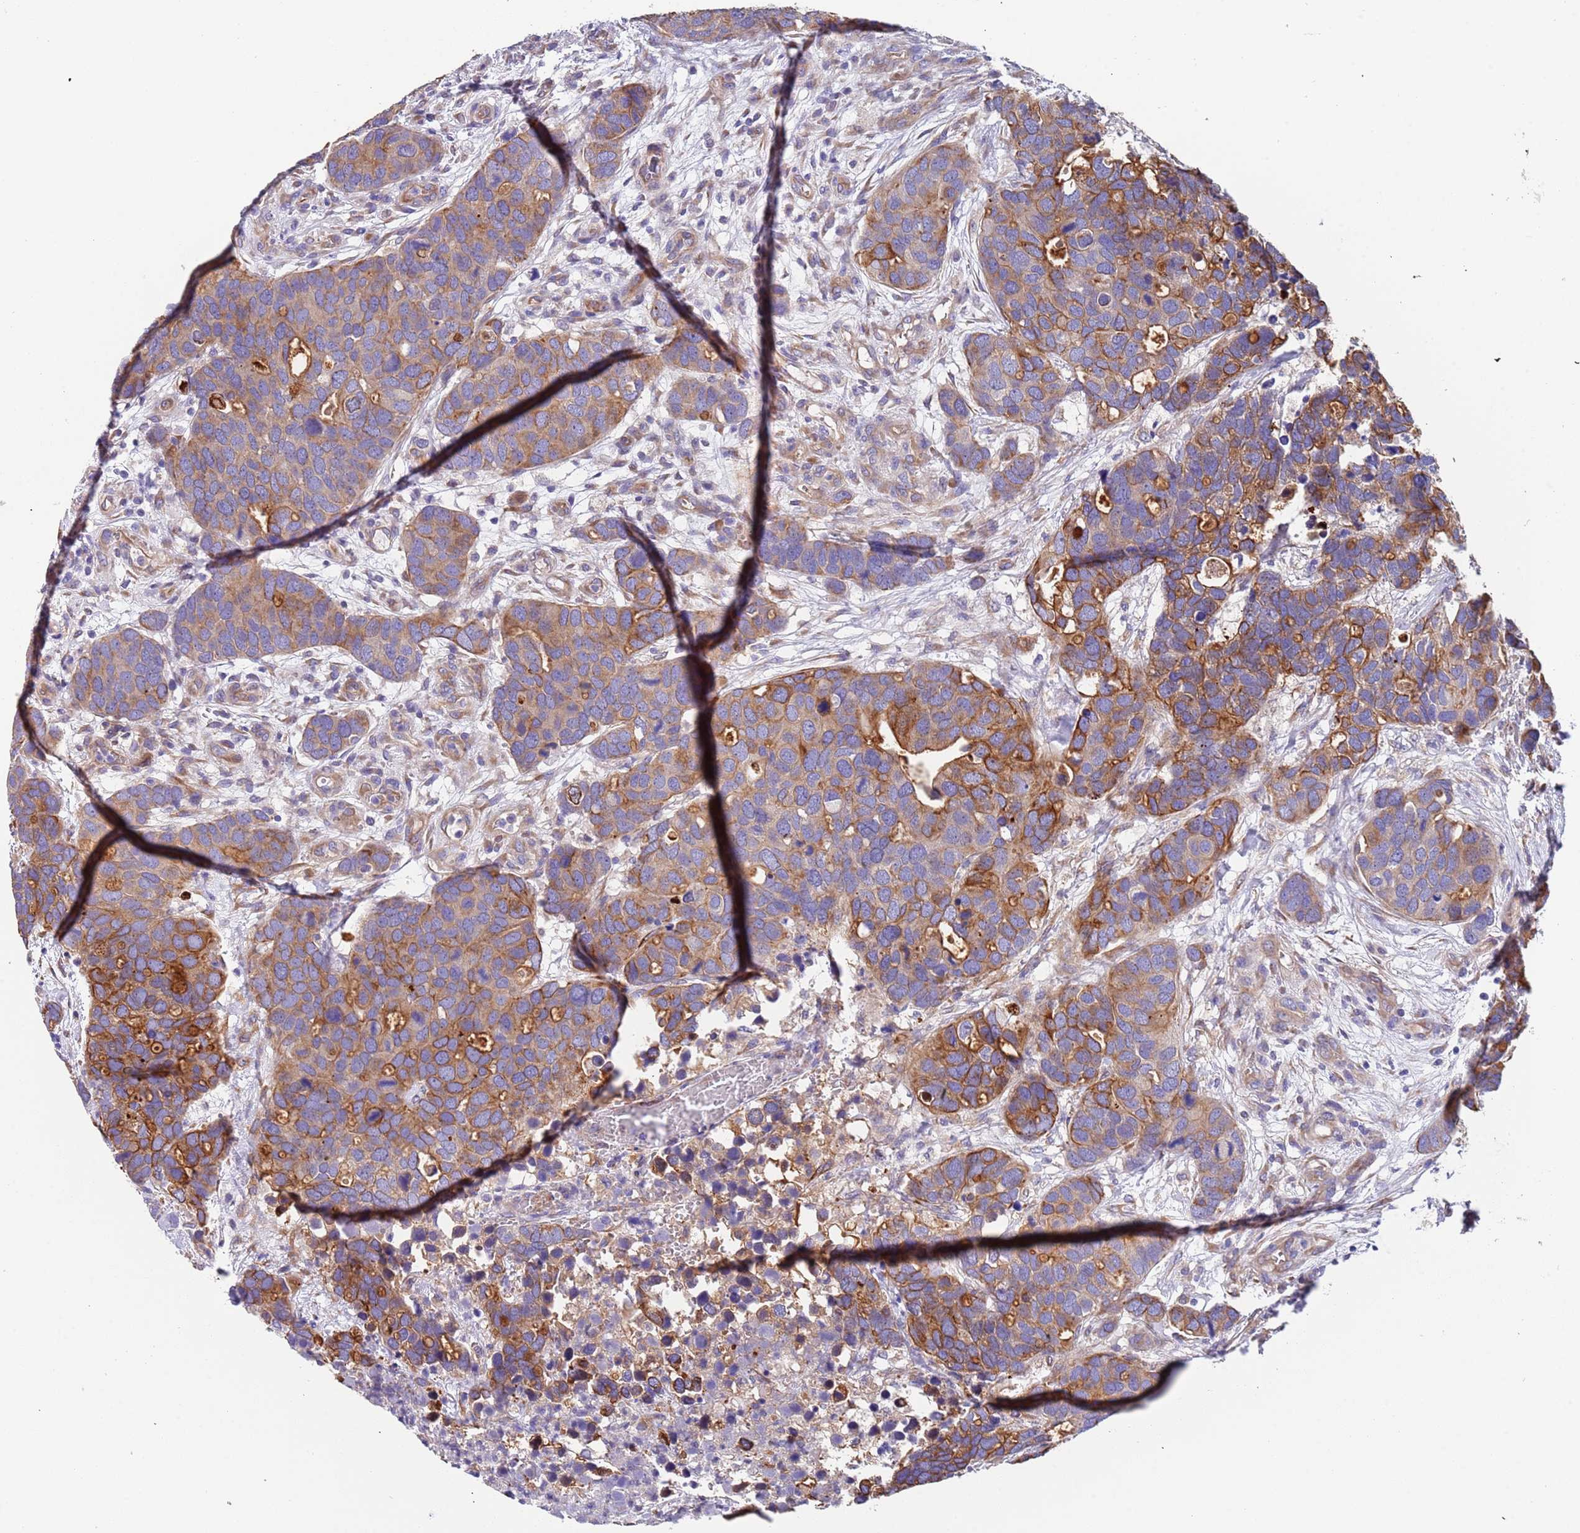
{"staining": {"intensity": "moderate", "quantity": ">75%", "location": "cytoplasmic/membranous"}, "tissue": "breast cancer", "cell_type": "Tumor cells", "image_type": "cancer", "snomed": [{"axis": "morphology", "description": "Duct carcinoma"}, {"axis": "topography", "description": "Breast"}], "caption": "Immunohistochemistry (DAB) staining of infiltrating ductal carcinoma (breast) shows moderate cytoplasmic/membranous protein staining in approximately >75% of tumor cells. Ihc stains the protein in brown and the nuclei are stained blue.", "gene": "LAMB4", "patient": {"sex": "female", "age": 83}}